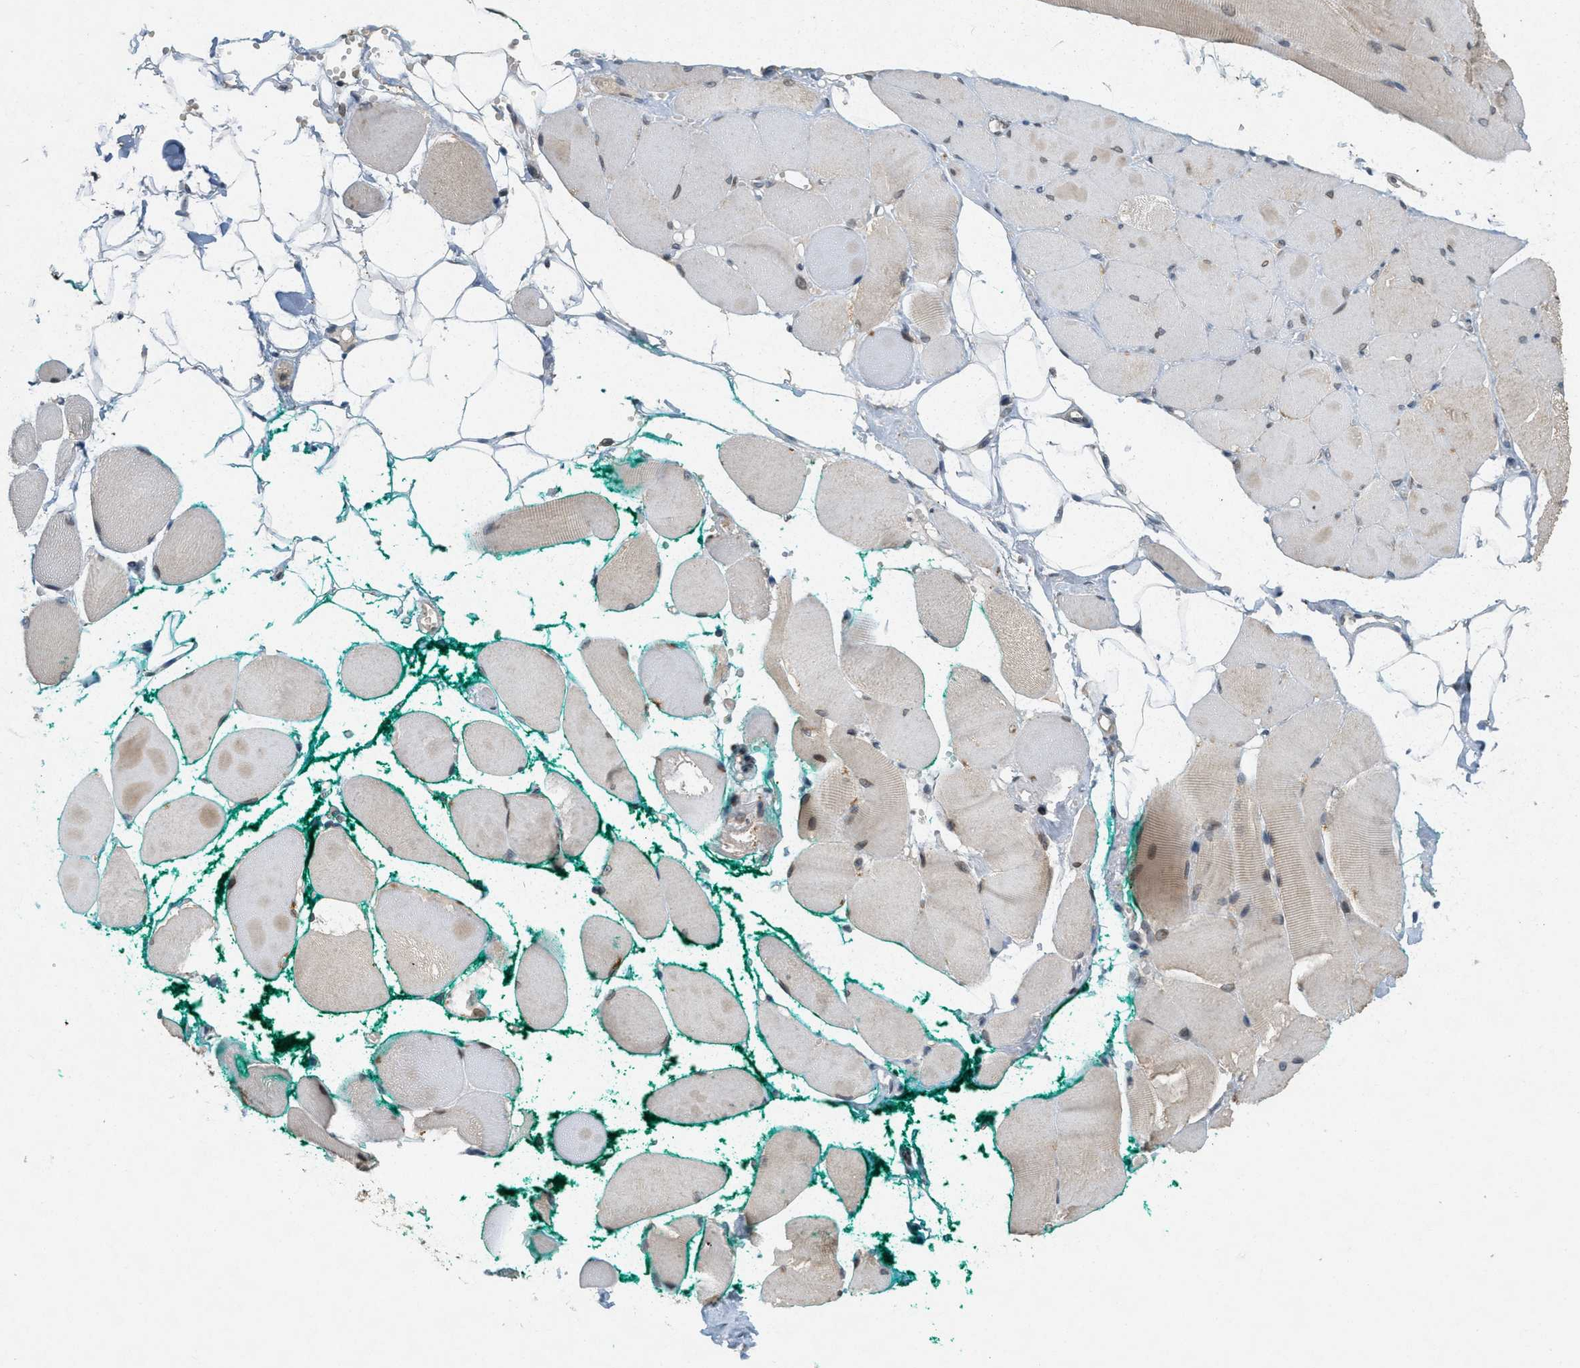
{"staining": {"intensity": "moderate", "quantity": ">75%", "location": "cytoplasmic/membranous,nuclear"}, "tissue": "skeletal muscle", "cell_type": "Myocytes", "image_type": "normal", "snomed": [{"axis": "morphology", "description": "Normal tissue, NOS"}, {"axis": "topography", "description": "Skeletal muscle"}, {"axis": "topography", "description": "Peripheral nerve tissue"}], "caption": "Moderate cytoplasmic/membranous,nuclear protein positivity is identified in about >75% of myocytes in skeletal muscle. The staining was performed using DAB to visualize the protein expression in brown, while the nuclei were stained in blue with hematoxylin (Magnification: 20x).", "gene": "ABHD6", "patient": {"sex": "female", "age": 84}}